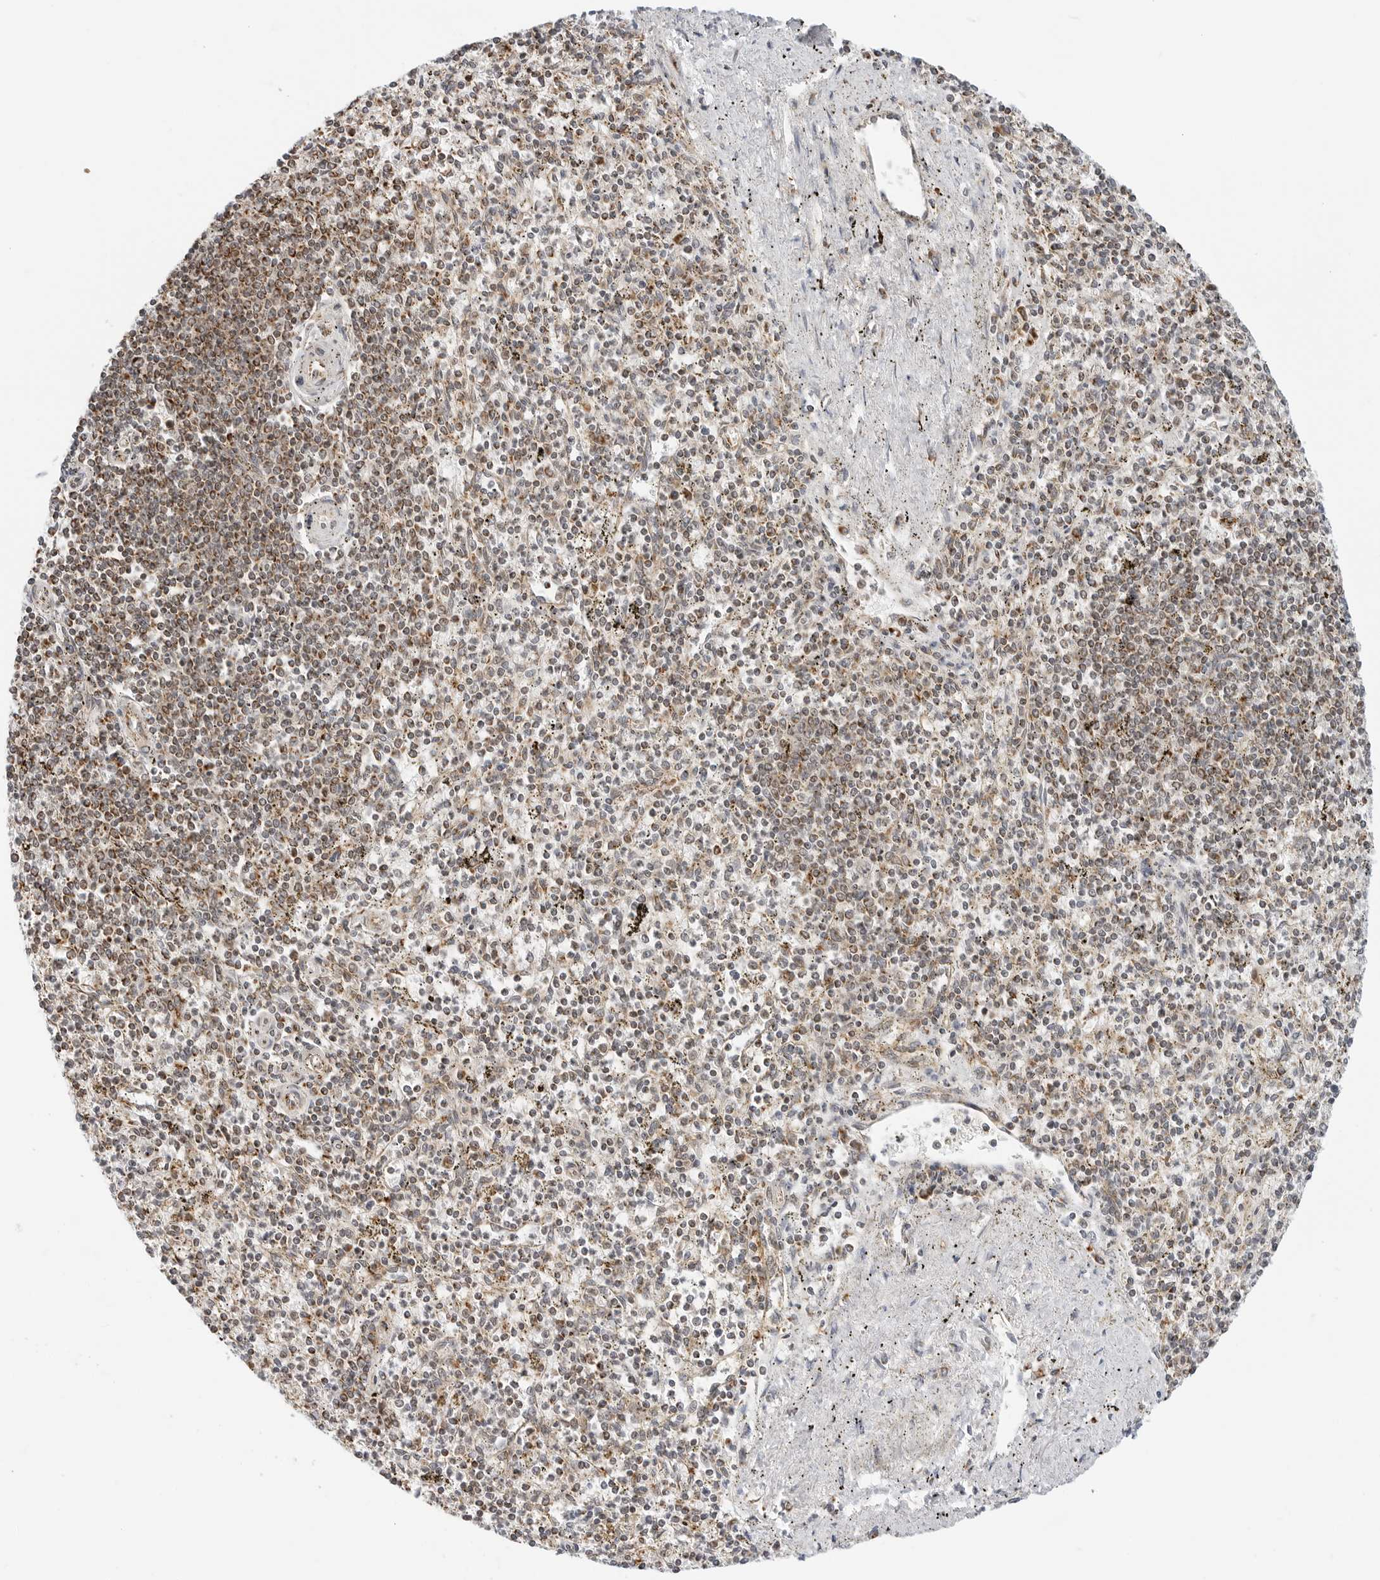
{"staining": {"intensity": "moderate", "quantity": "<25%", "location": "cytoplasmic/membranous"}, "tissue": "spleen", "cell_type": "Cells in red pulp", "image_type": "normal", "snomed": [{"axis": "morphology", "description": "Normal tissue, NOS"}, {"axis": "topography", "description": "Spleen"}], "caption": "High-power microscopy captured an immunohistochemistry histopathology image of benign spleen, revealing moderate cytoplasmic/membranous positivity in approximately <25% of cells in red pulp.", "gene": "POLR3GL", "patient": {"sex": "male", "age": 72}}